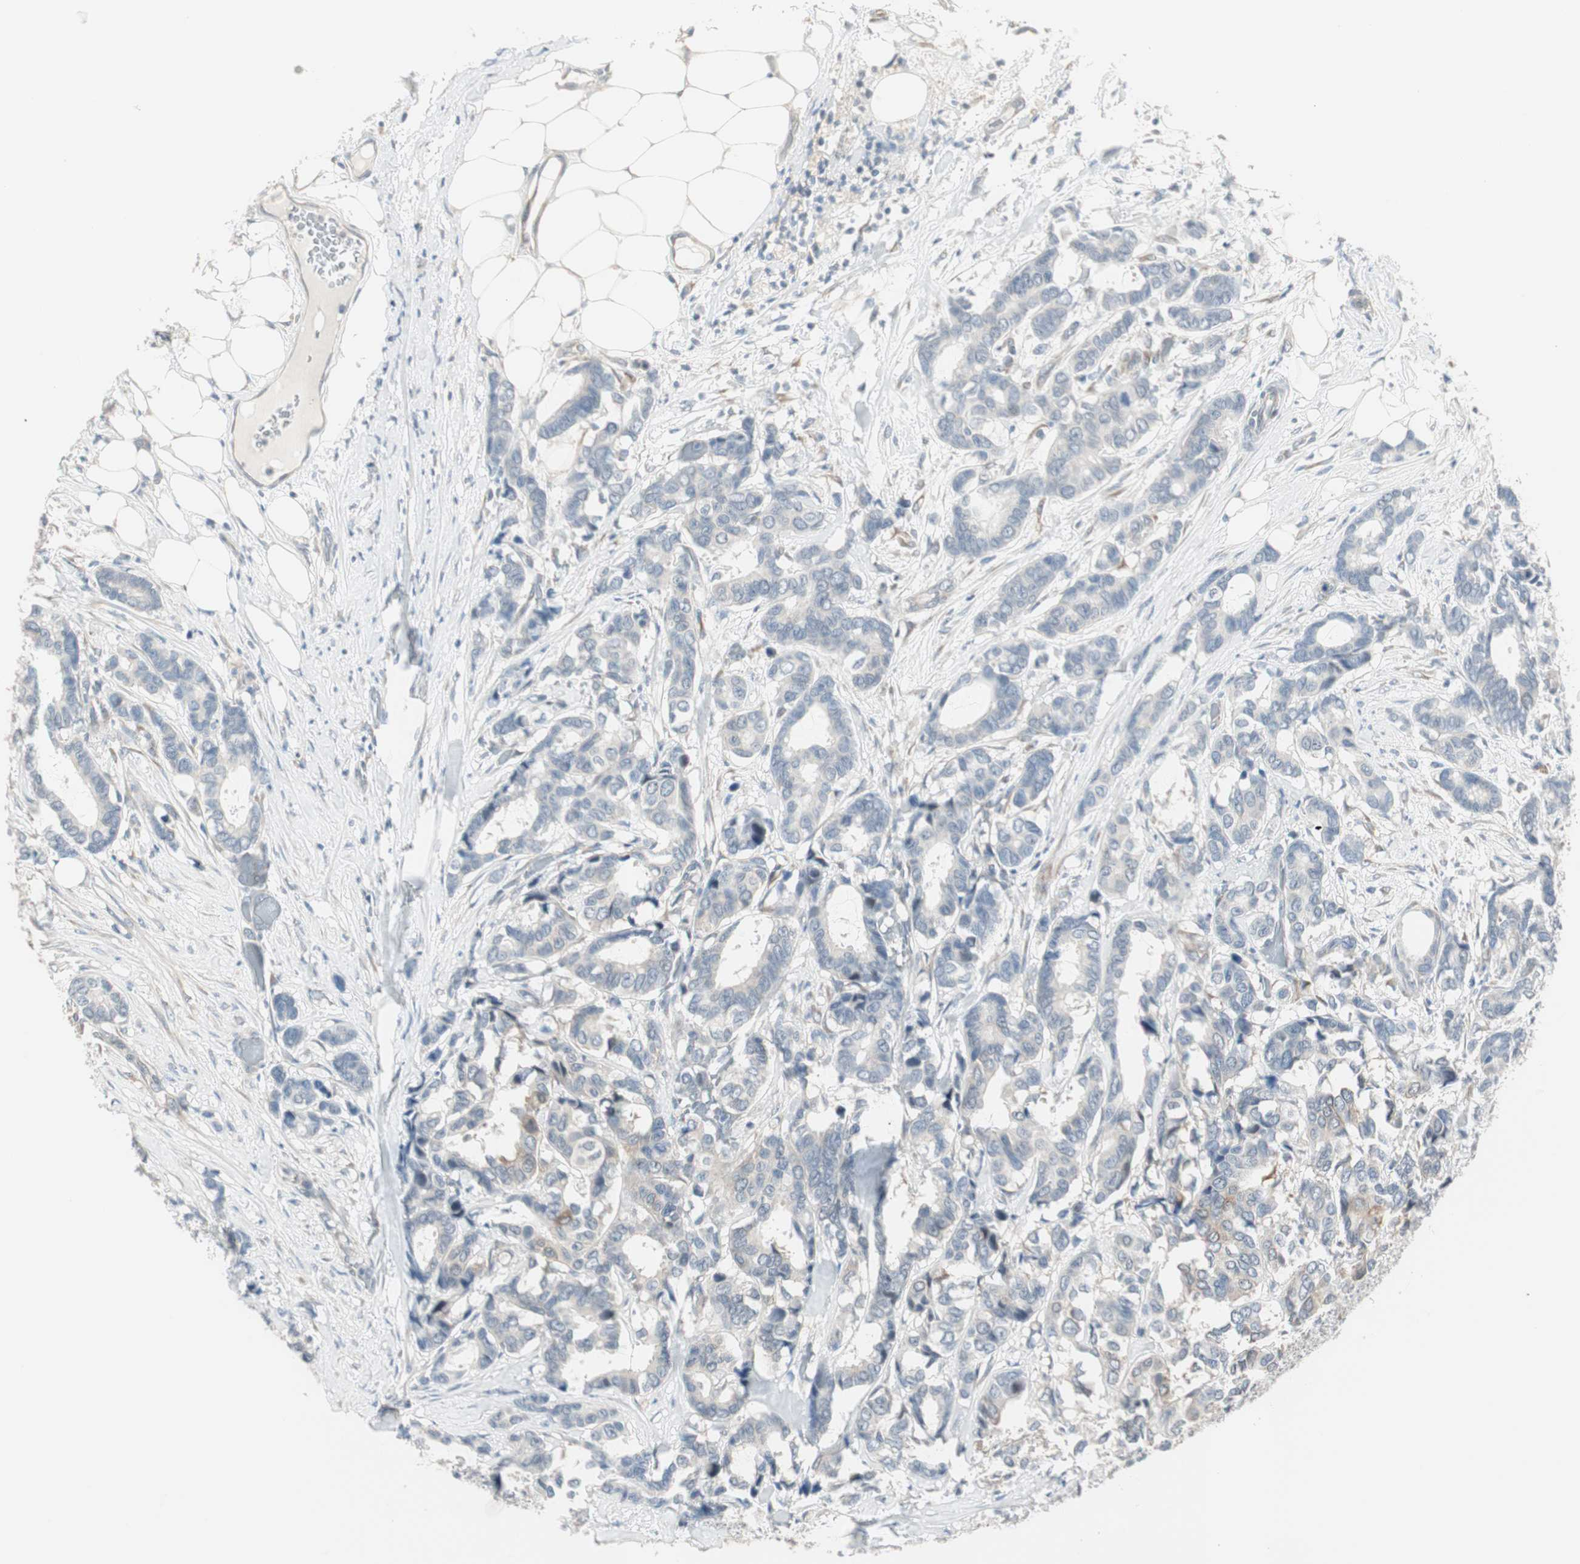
{"staining": {"intensity": "negative", "quantity": "none", "location": "none"}, "tissue": "breast cancer", "cell_type": "Tumor cells", "image_type": "cancer", "snomed": [{"axis": "morphology", "description": "Duct carcinoma"}, {"axis": "topography", "description": "Breast"}], "caption": "Tumor cells are negative for brown protein staining in intraductal carcinoma (breast).", "gene": "PDZK1", "patient": {"sex": "female", "age": 87}}